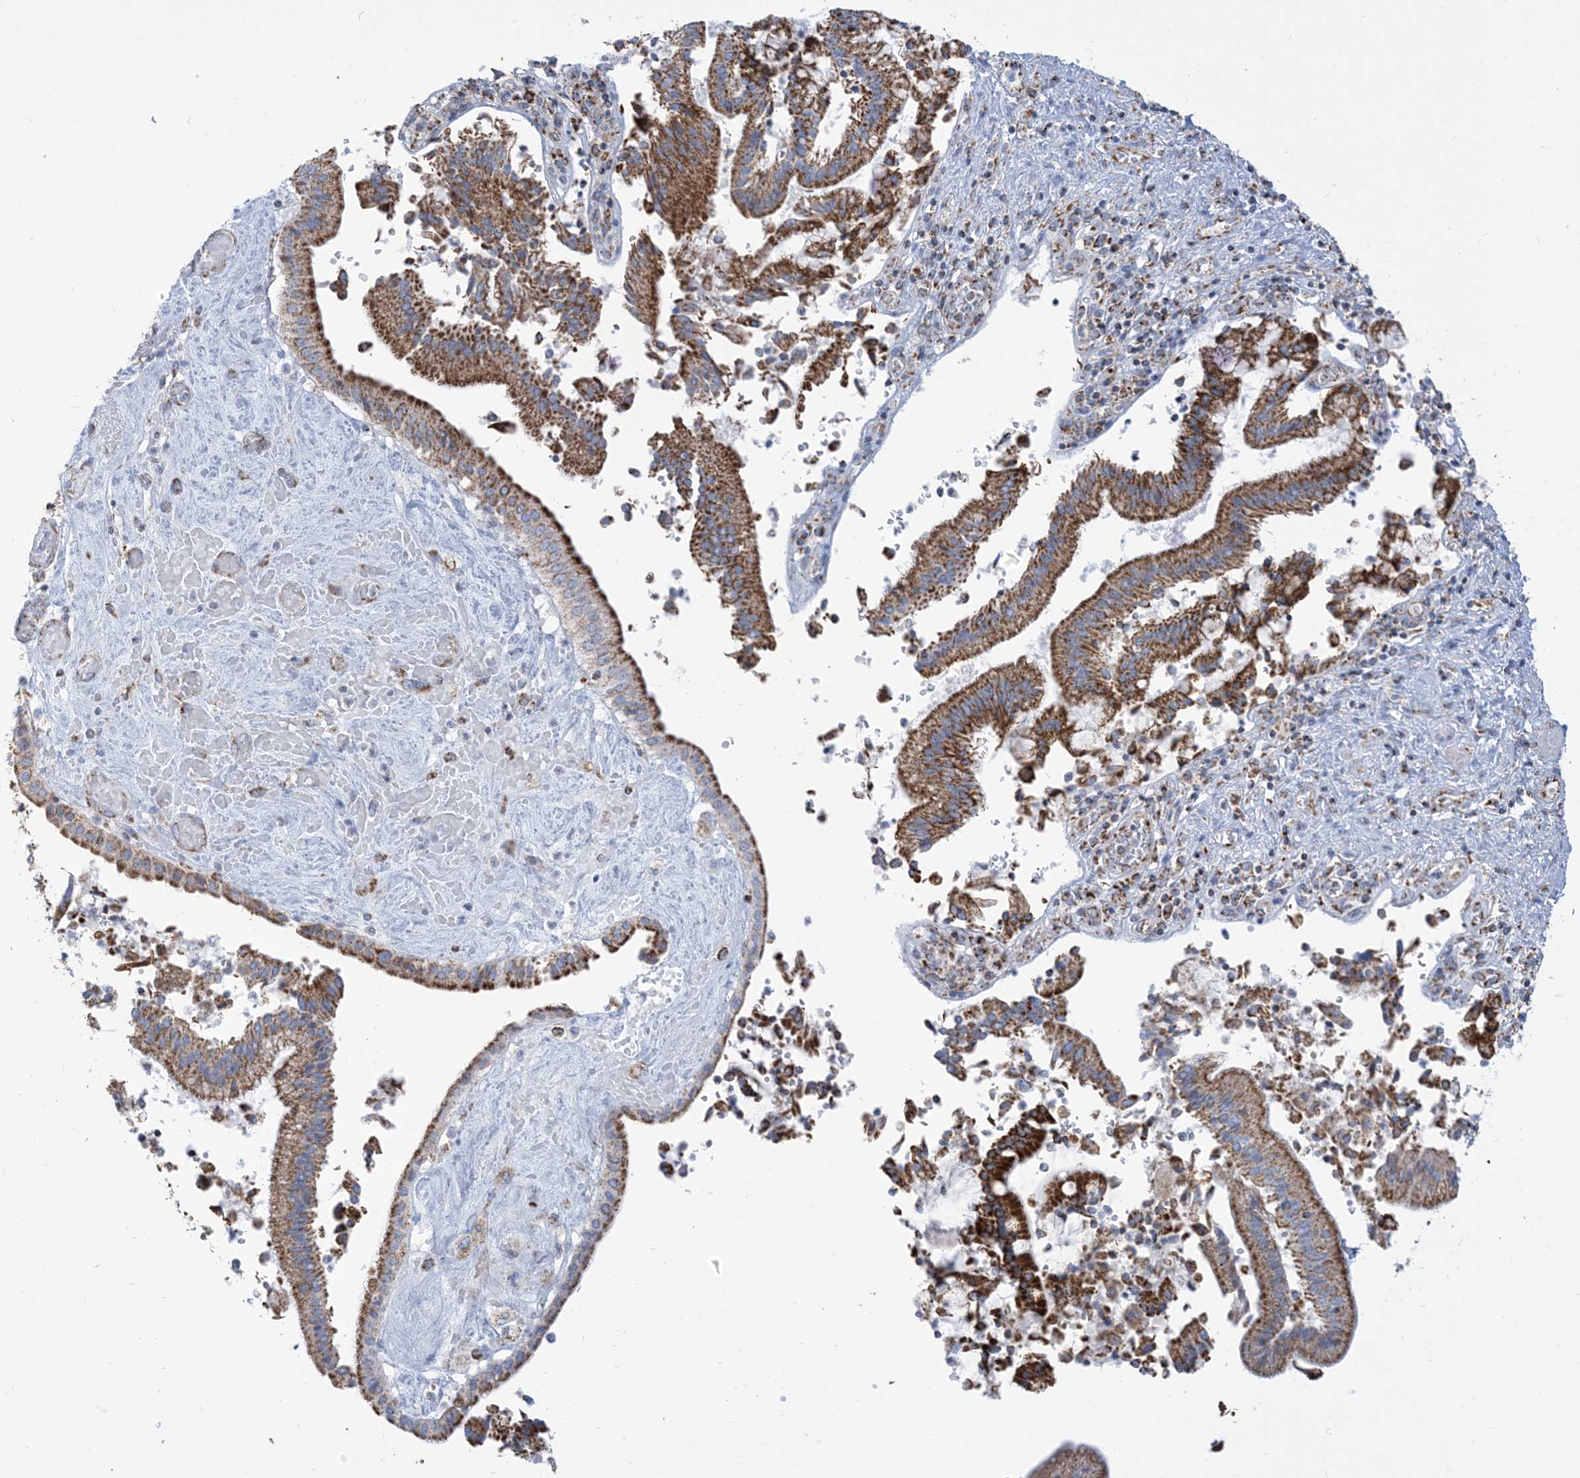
{"staining": {"intensity": "strong", "quantity": ">75%", "location": "cytoplasmic/membranous"}, "tissue": "pancreatic cancer", "cell_type": "Tumor cells", "image_type": "cancer", "snomed": [{"axis": "morphology", "description": "Adenocarcinoma, NOS"}, {"axis": "topography", "description": "Pancreas"}], "caption": "This is a photomicrograph of immunohistochemistry (IHC) staining of pancreatic cancer (adenocarcinoma), which shows strong expression in the cytoplasmic/membranous of tumor cells.", "gene": "SAMM50", "patient": {"sex": "male", "age": 46}}